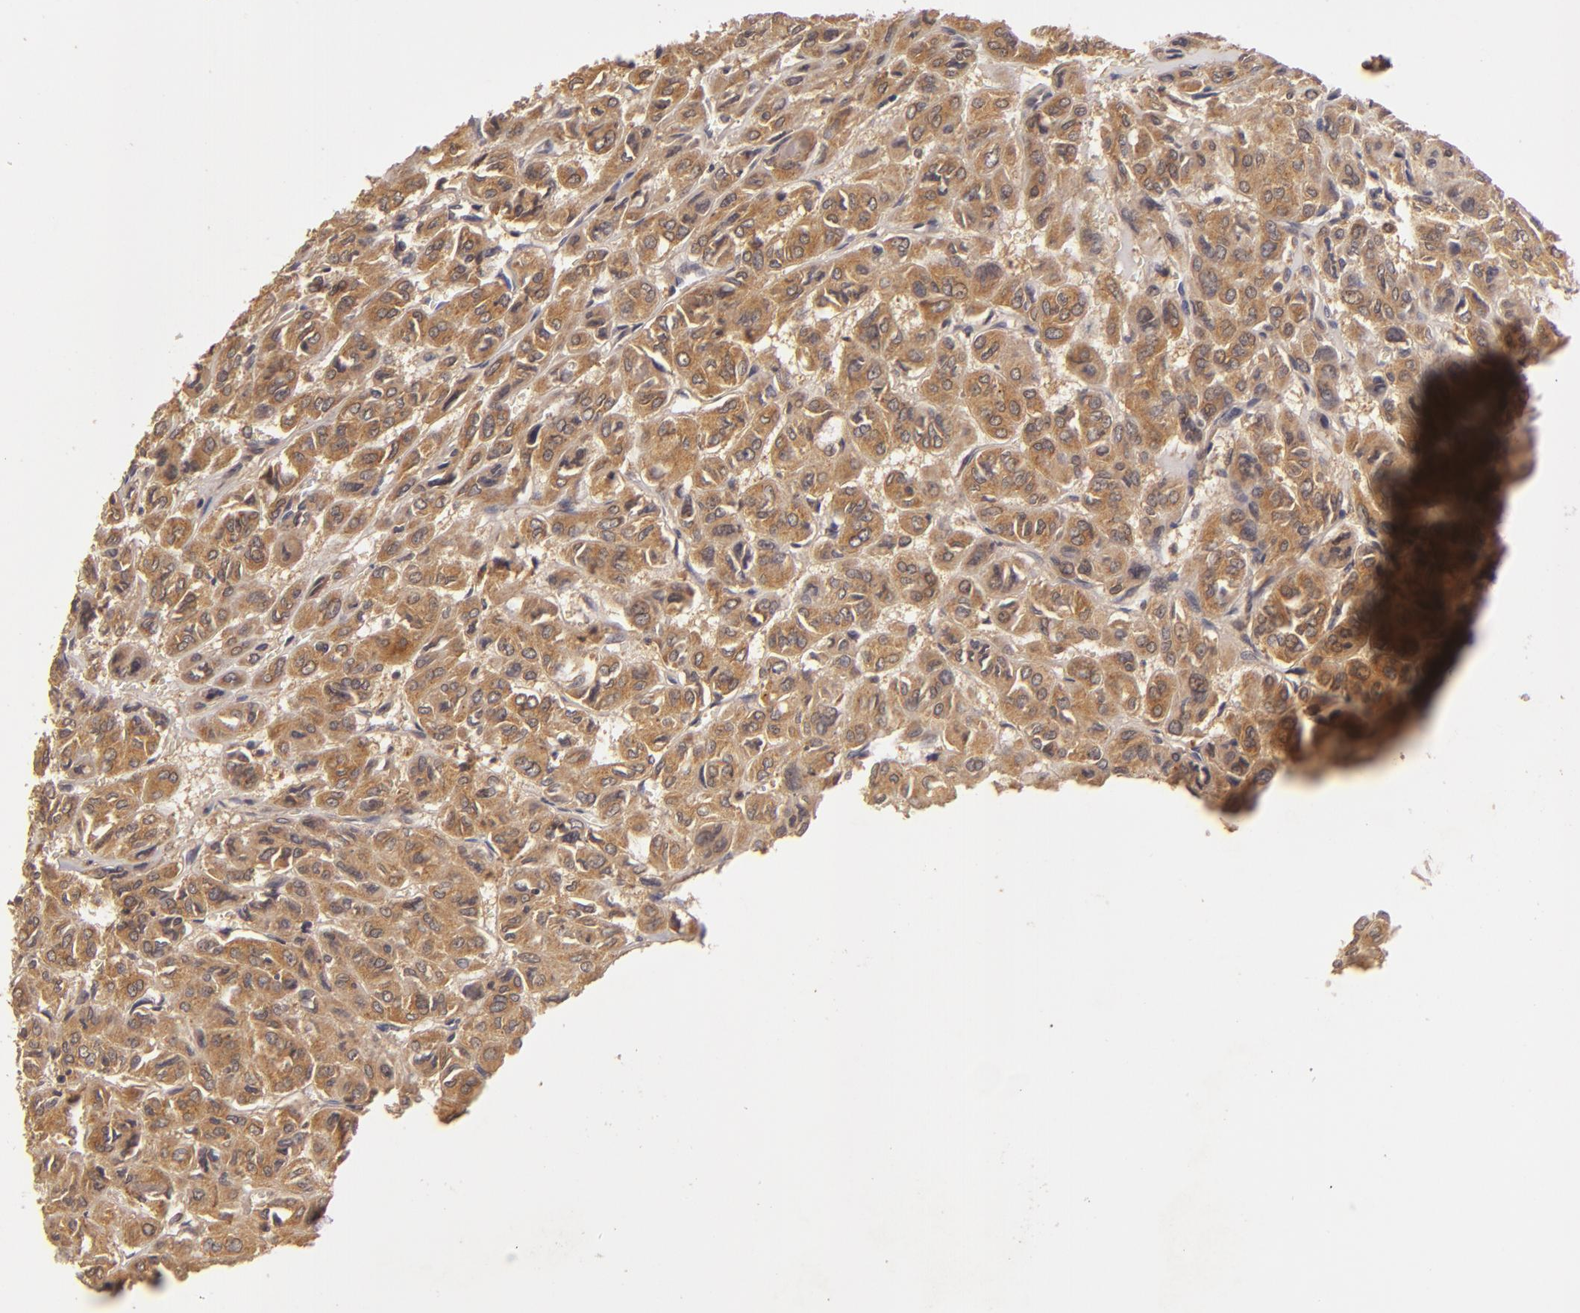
{"staining": {"intensity": "strong", "quantity": ">75%", "location": "cytoplasmic/membranous"}, "tissue": "thyroid cancer", "cell_type": "Tumor cells", "image_type": "cancer", "snomed": [{"axis": "morphology", "description": "Follicular adenoma carcinoma, NOS"}, {"axis": "topography", "description": "Thyroid gland"}], "caption": "Protein staining of thyroid cancer (follicular adenoma carcinoma) tissue displays strong cytoplasmic/membranous staining in approximately >75% of tumor cells. (DAB IHC, brown staining for protein, blue staining for nuclei).", "gene": "PRKCD", "patient": {"sex": "female", "age": 71}}